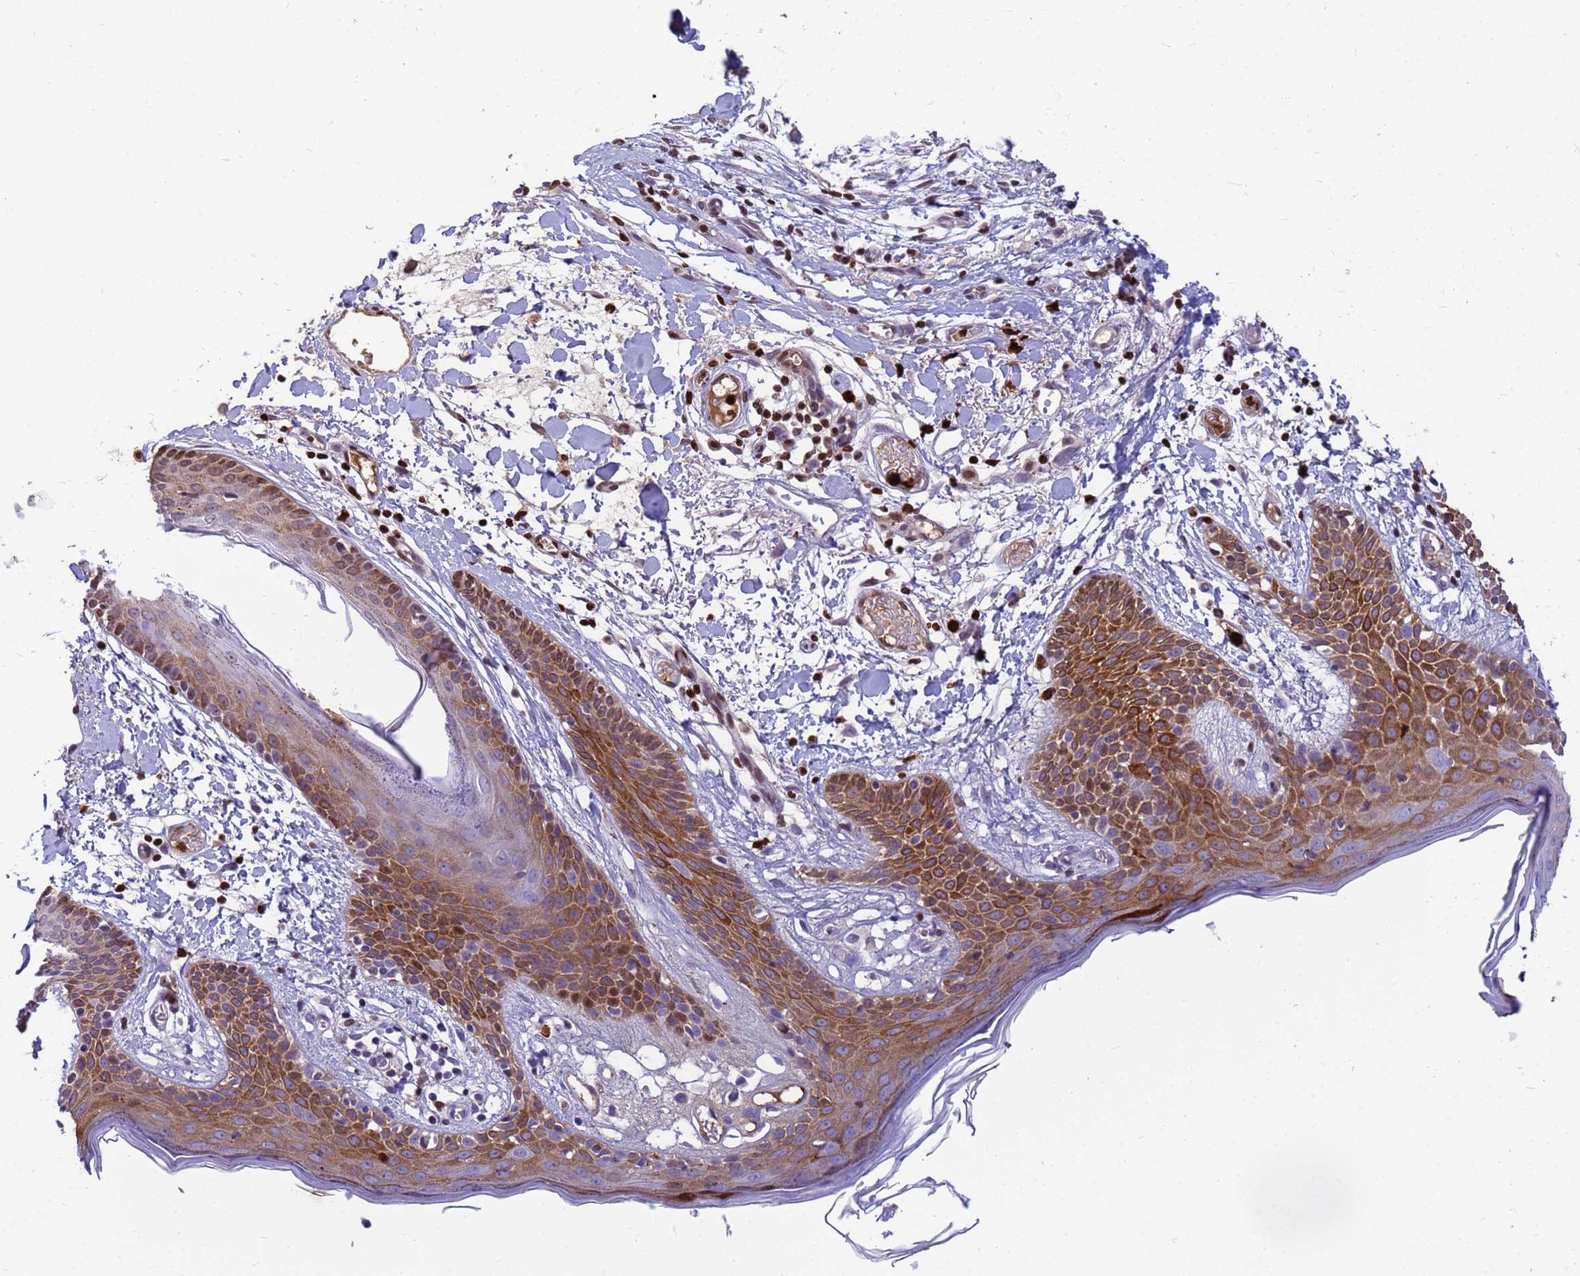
{"staining": {"intensity": "moderate", "quantity": "25%-75%", "location": "cytoplasmic/membranous"}, "tissue": "skin", "cell_type": "Fibroblasts", "image_type": "normal", "snomed": [{"axis": "morphology", "description": "Normal tissue, NOS"}, {"axis": "topography", "description": "Skin"}], "caption": "A brown stain labels moderate cytoplasmic/membranous staining of a protein in fibroblasts of normal human skin.", "gene": "ORM1", "patient": {"sex": "male", "age": 79}}